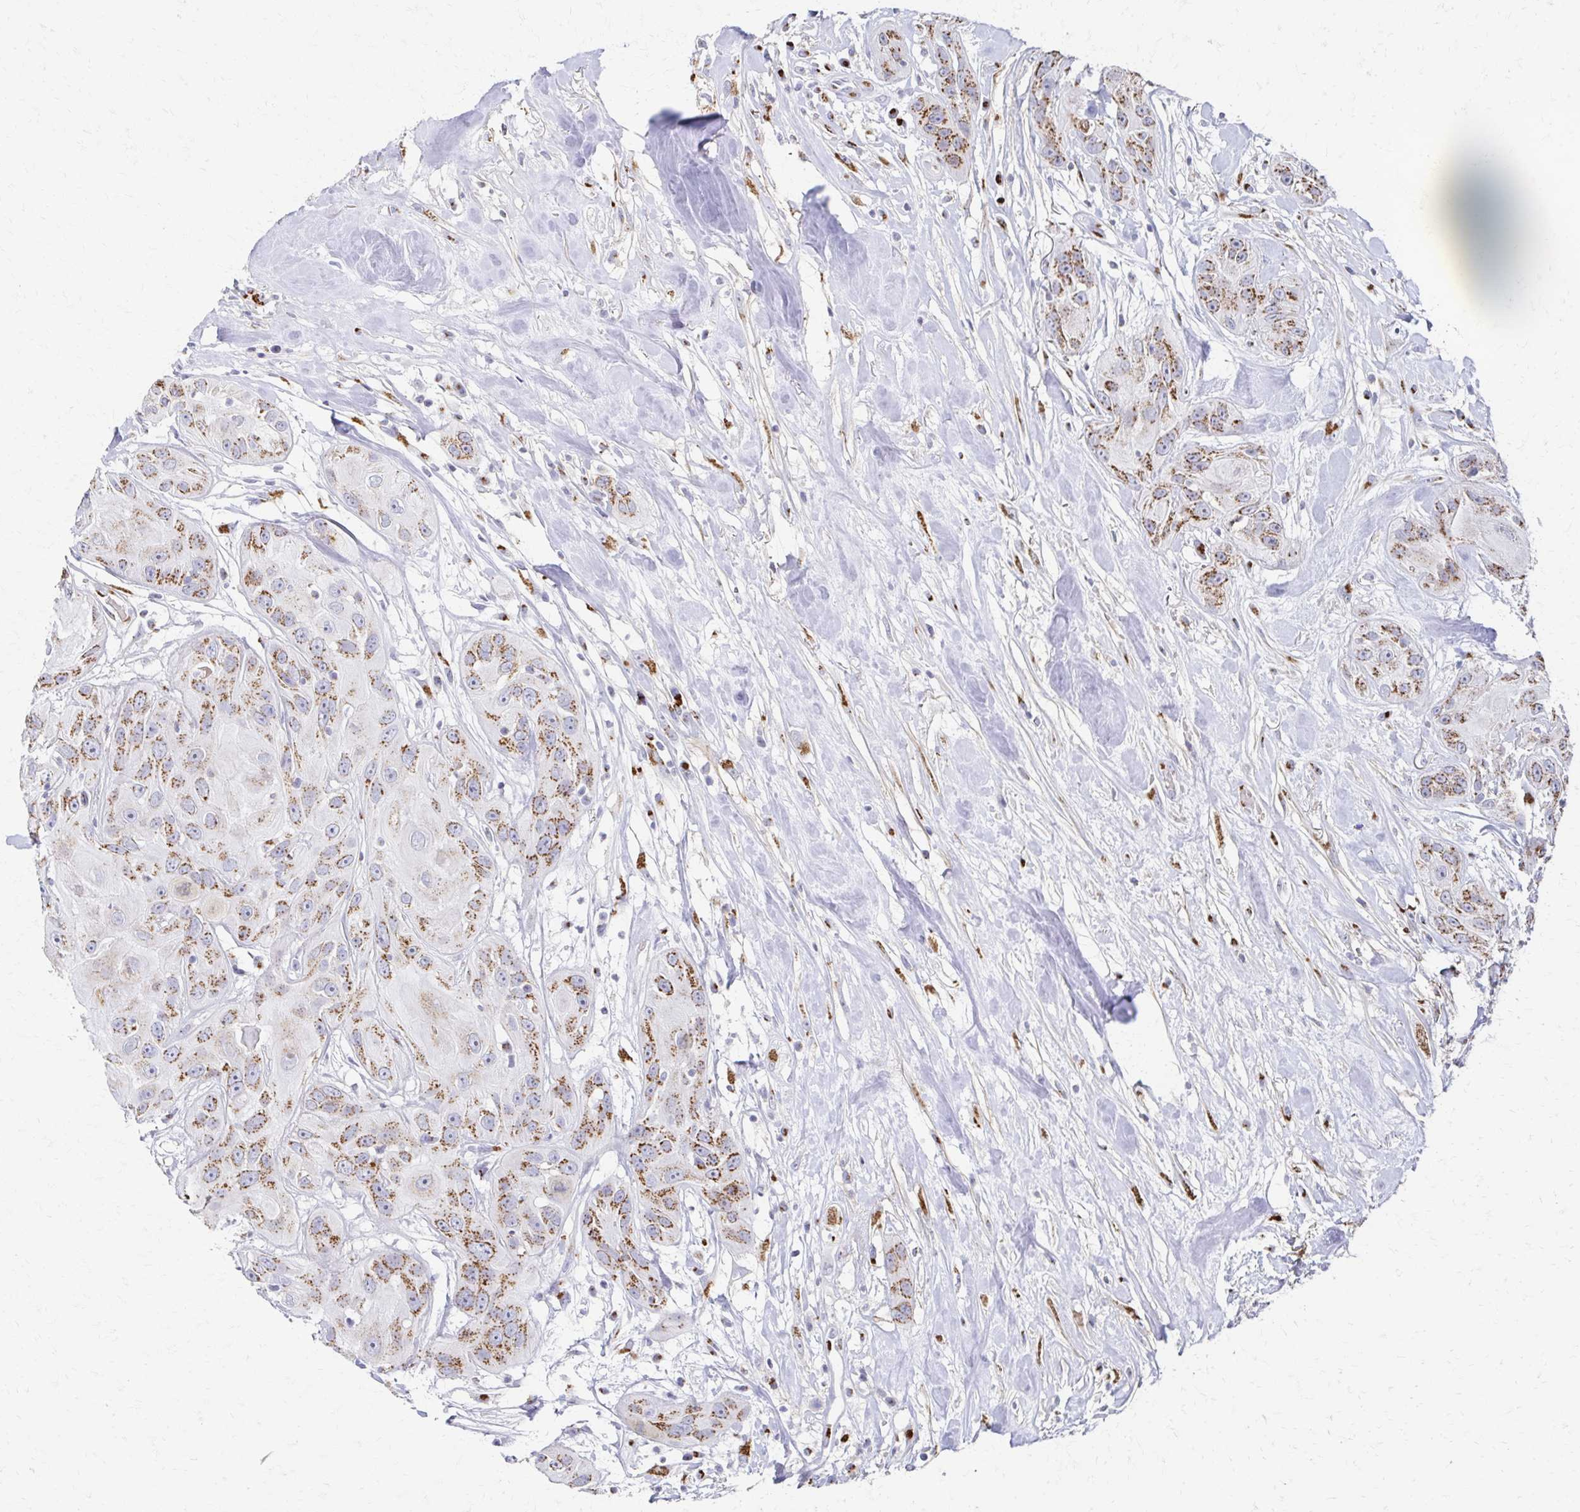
{"staining": {"intensity": "moderate", "quantity": ">75%", "location": "cytoplasmic/membranous"}, "tissue": "head and neck cancer", "cell_type": "Tumor cells", "image_type": "cancer", "snomed": [{"axis": "morphology", "description": "Squamous cell carcinoma, NOS"}, {"axis": "topography", "description": "Oral tissue"}, {"axis": "topography", "description": "Head-Neck"}], "caption": "The image demonstrates staining of head and neck cancer (squamous cell carcinoma), revealing moderate cytoplasmic/membranous protein staining (brown color) within tumor cells.", "gene": "TM9SF1", "patient": {"sex": "male", "age": 77}}